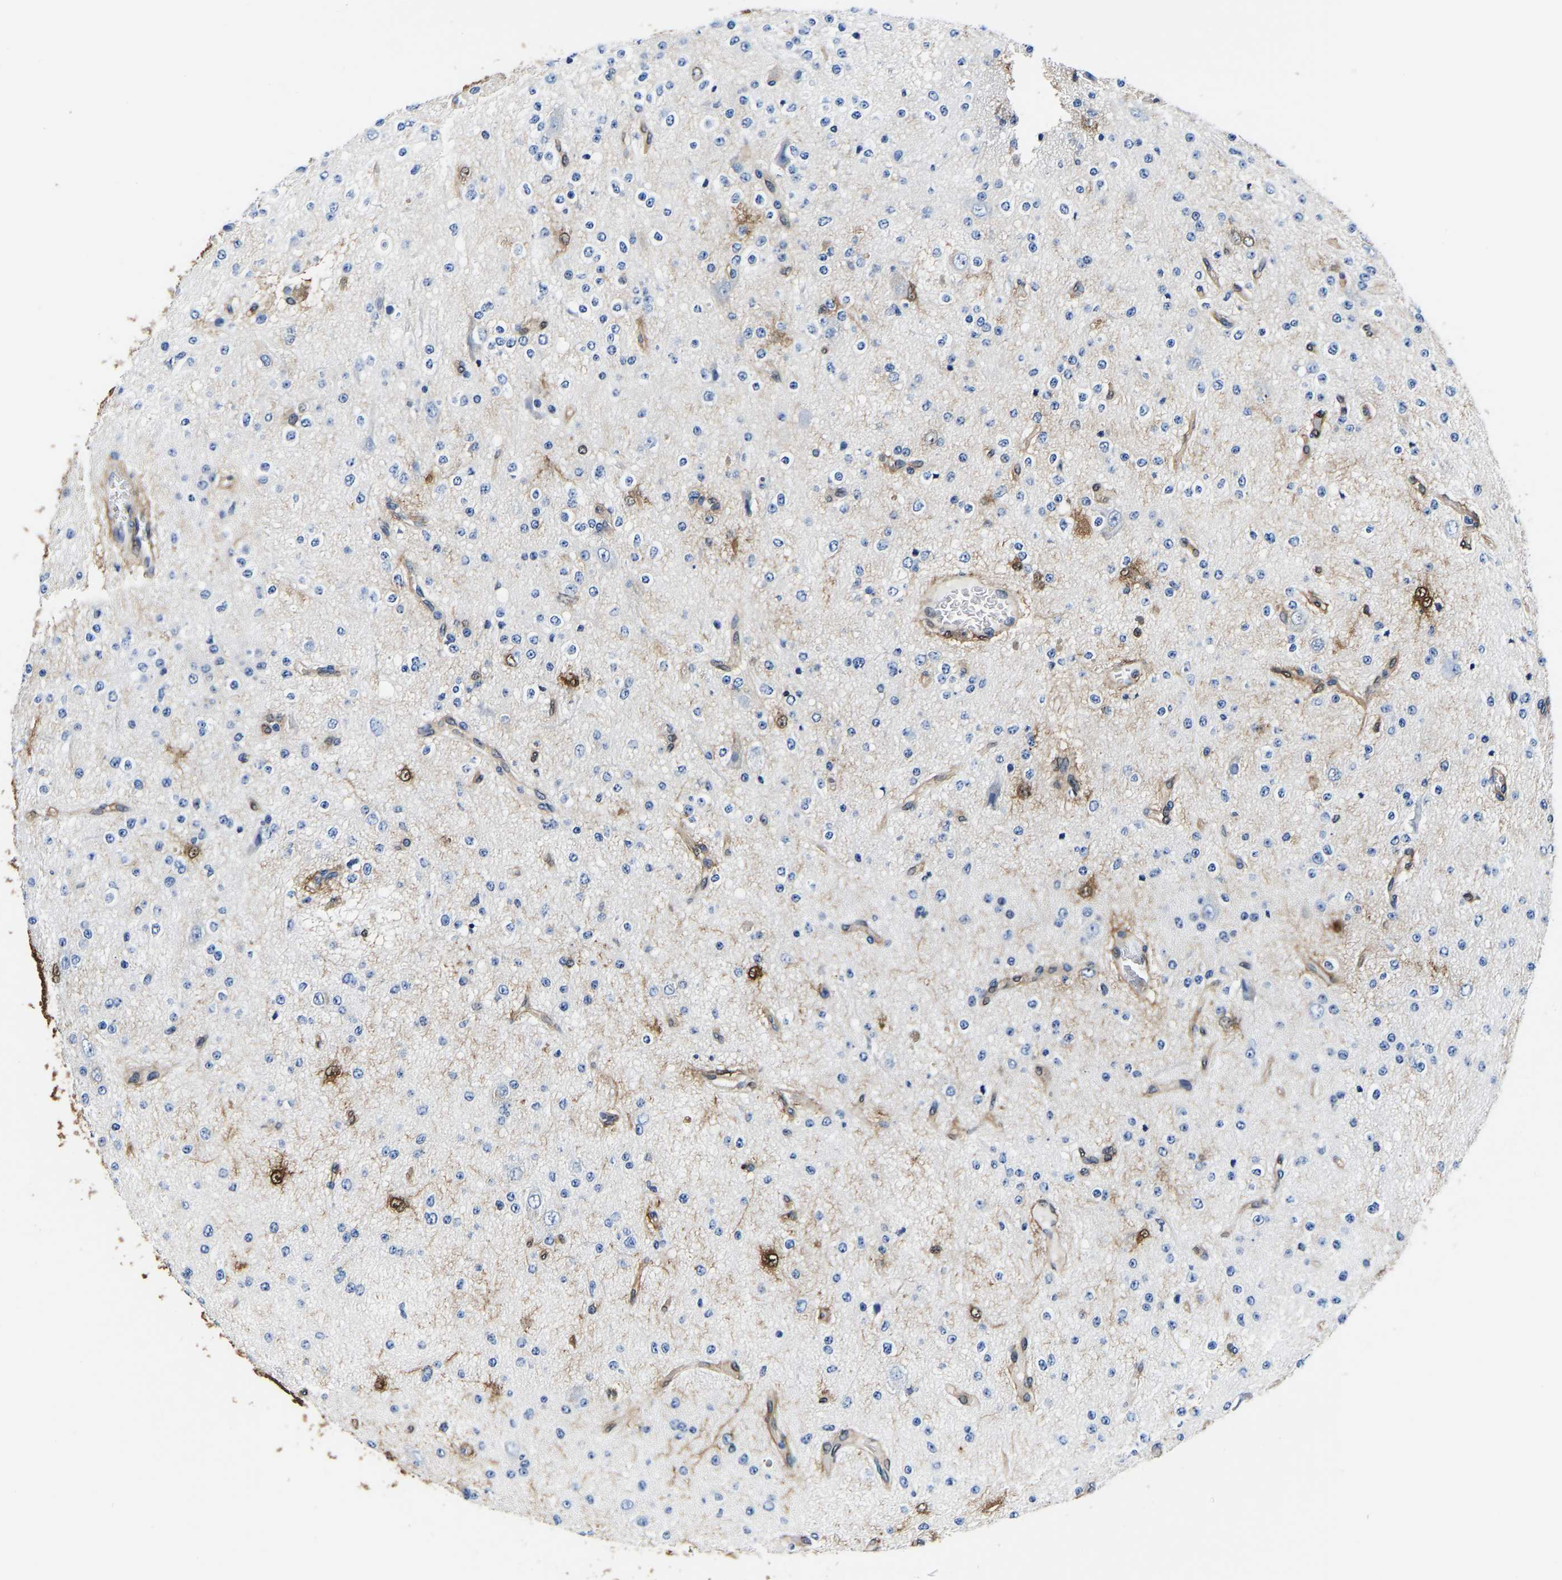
{"staining": {"intensity": "negative", "quantity": "none", "location": "none"}, "tissue": "glioma", "cell_type": "Tumor cells", "image_type": "cancer", "snomed": [{"axis": "morphology", "description": "Glioma, malignant, Low grade"}, {"axis": "topography", "description": "Brain"}], "caption": "This micrograph is of malignant glioma (low-grade) stained with immunohistochemistry (IHC) to label a protein in brown with the nuclei are counter-stained blue. There is no expression in tumor cells.", "gene": "S100A13", "patient": {"sex": "male", "age": 38}}